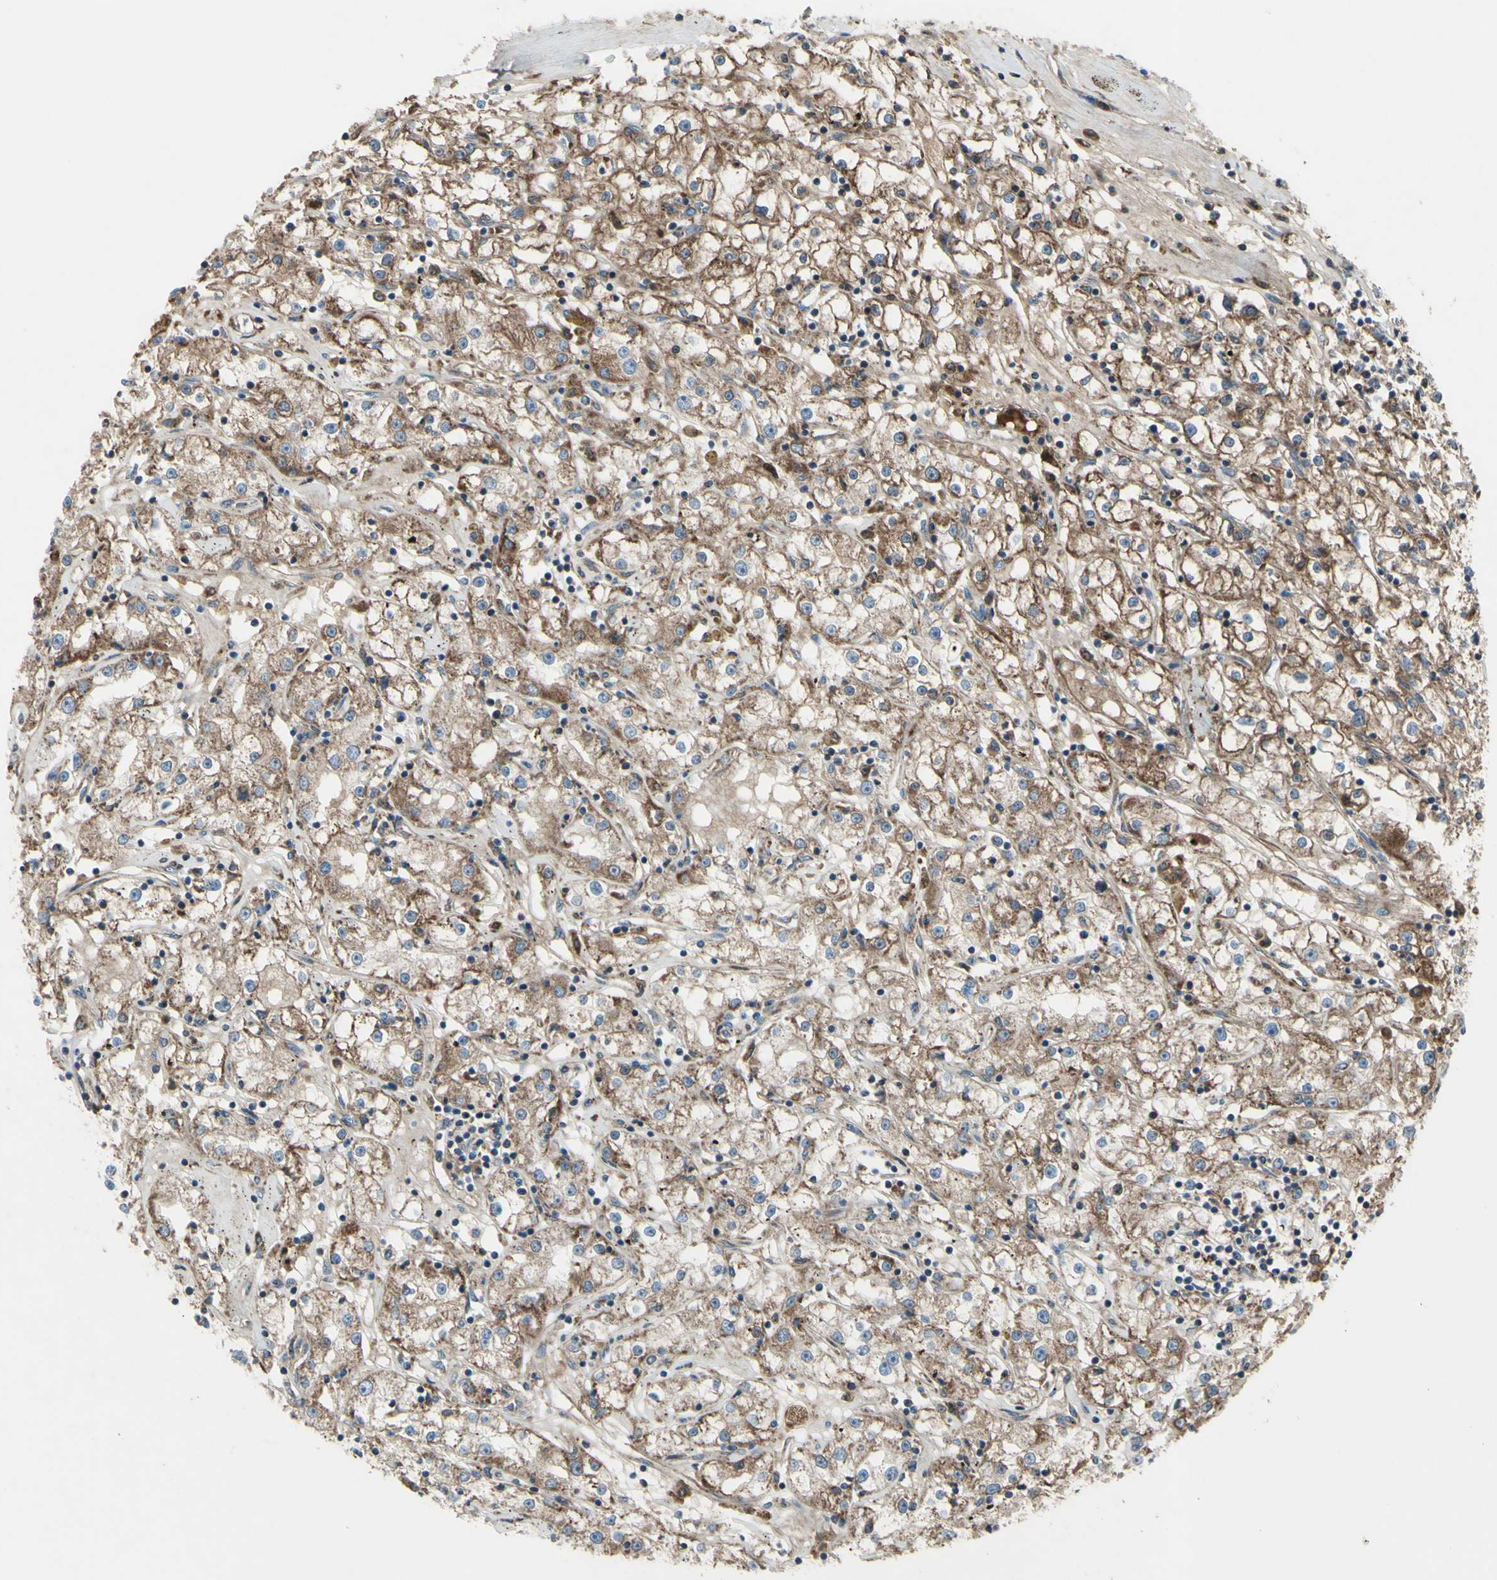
{"staining": {"intensity": "moderate", "quantity": ">75%", "location": "cytoplasmic/membranous"}, "tissue": "renal cancer", "cell_type": "Tumor cells", "image_type": "cancer", "snomed": [{"axis": "morphology", "description": "Adenocarcinoma, NOS"}, {"axis": "topography", "description": "Kidney"}], "caption": "IHC image of renal cancer (adenocarcinoma) stained for a protein (brown), which demonstrates medium levels of moderate cytoplasmic/membranous expression in approximately >75% of tumor cells.", "gene": "EMC7", "patient": {"sex": "male", "age": 56}}